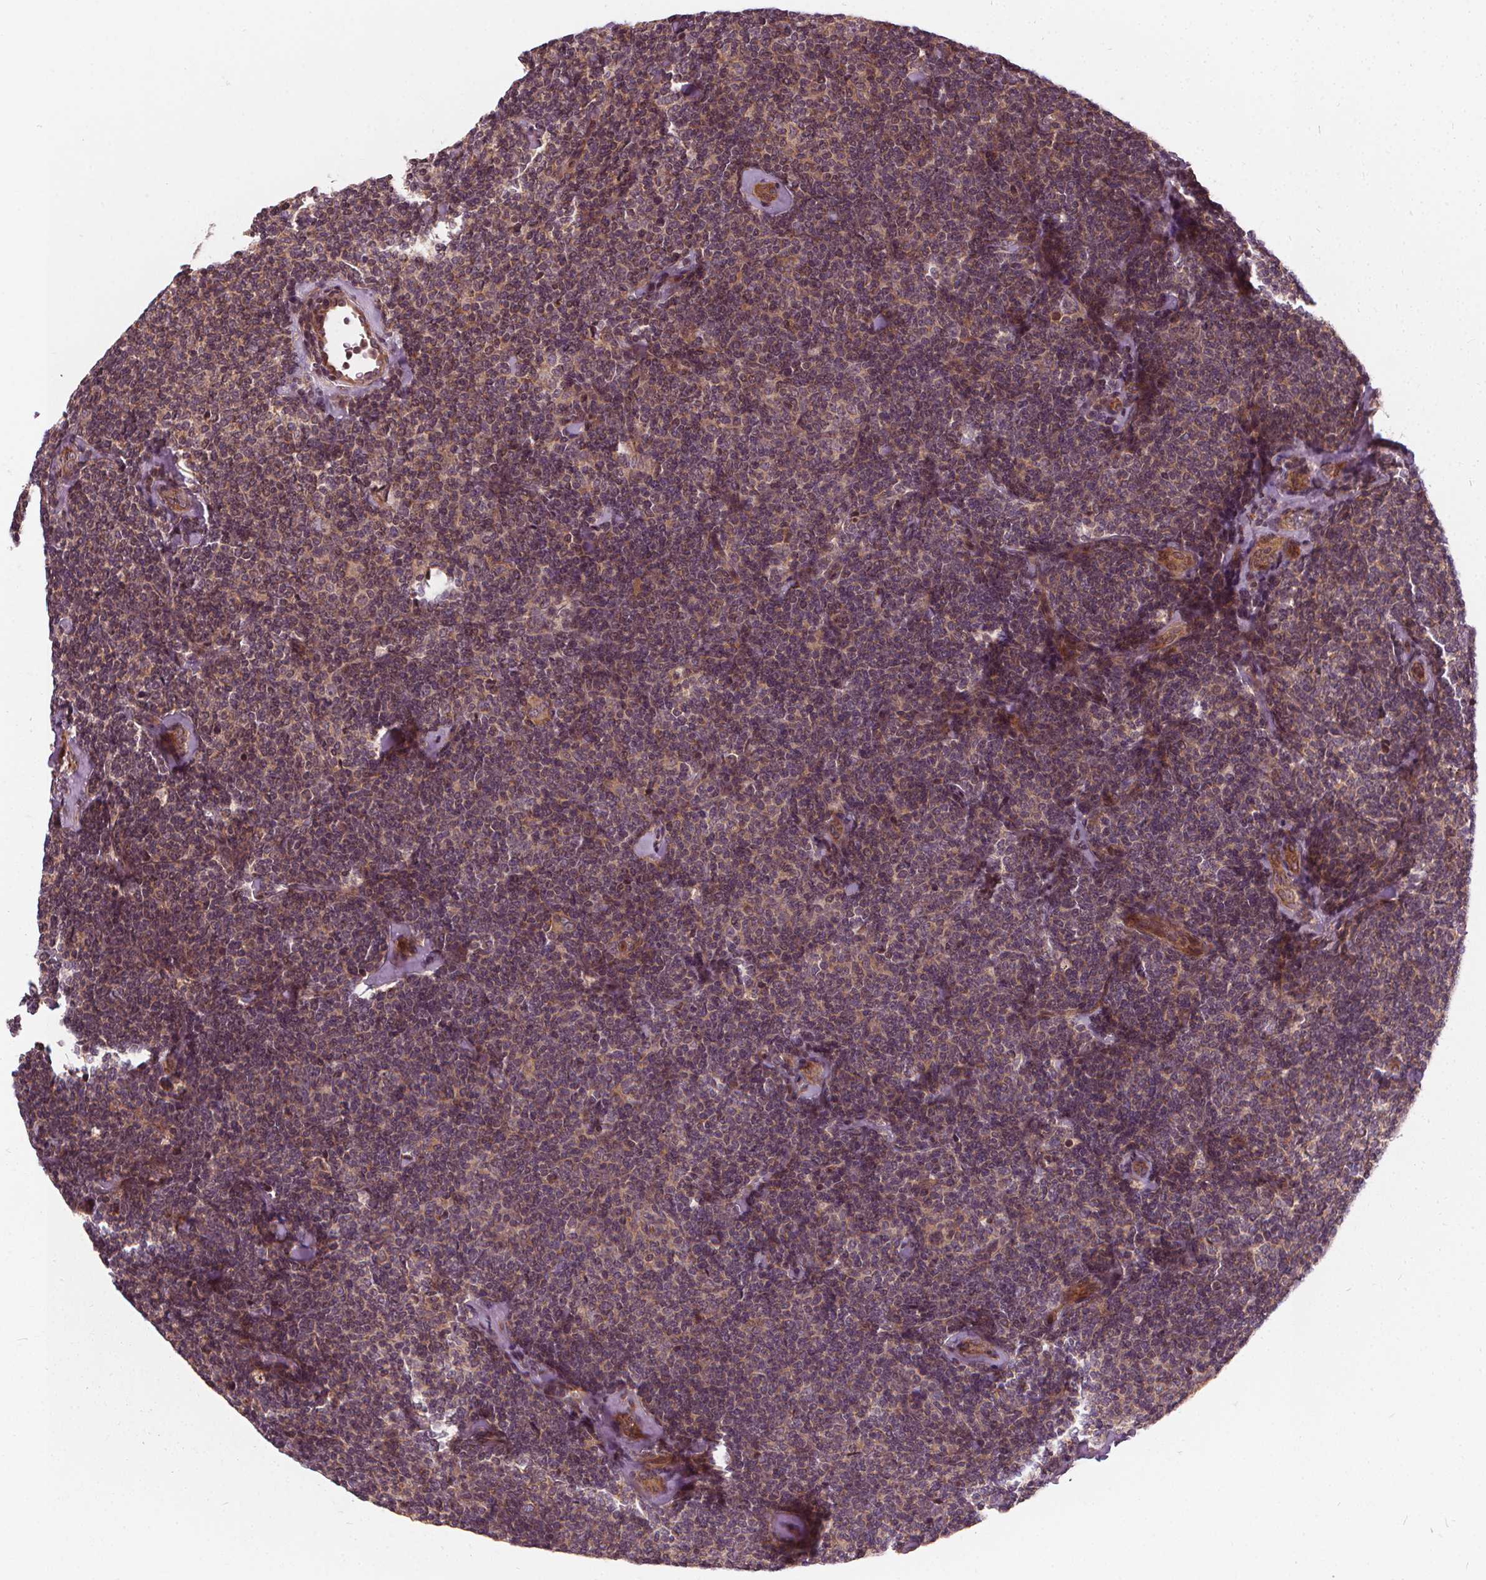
{"staining": {"intensity": "moderate", "quantity": ">75%", "location": "cytoplasmic/membranous"}, "tissue": "lymphoma", "cell_type": "Tumor cells", "image_type": "cancer", "snomed": [{"axis": "morphology", "description": "Malignant lymphoma, non-Hodgkin's type, Low grade"}, {"axis": "topography", "description": "Lymph node"}], "caption": "This is an image of immunohistochemistry staining of lymphoma, which shows moderate staining in the cytoplasmic/membranous of tumor cells.", "gene": "INPP5E", "patient": {"sex": "female", "age": 56}}